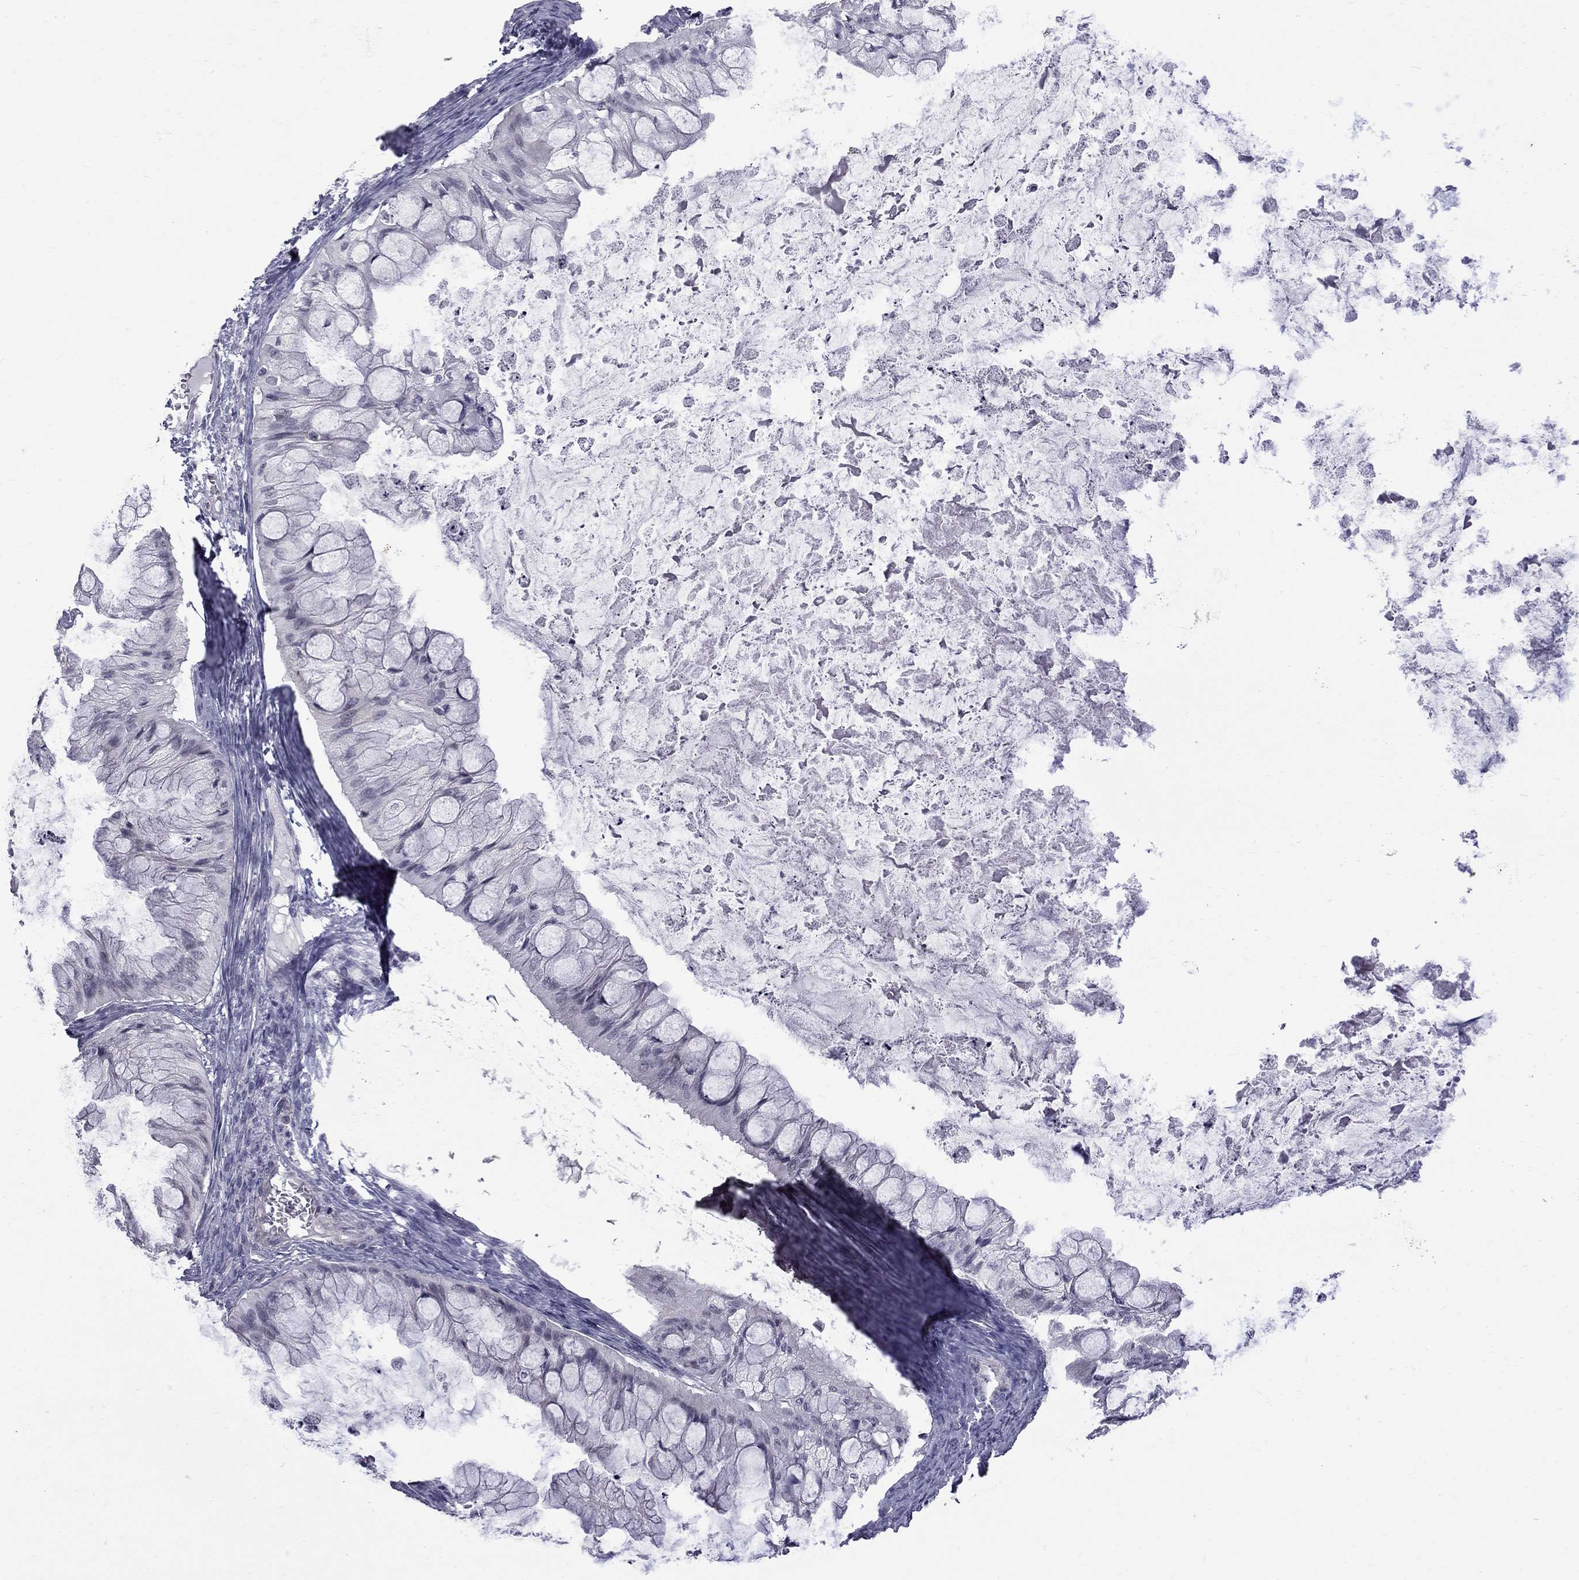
{"staining": {"intensity": "negative", "quantity": "none", "location": "none"}, "tissue": "ovarian cancer", "cell_type": "Tumor cells", "image_type": "cancer", "snomed": [{"axis": "morphology", "description": "Cystadenocarcinoma, mucinous, NOS"}, {"axis": "topography", "description": "Ovary"}], "caption": "The IHC histopathology image has no significant expression in tumor cells of ovarian cancer (mucinous cystadenocarcinoma) tissue.", "gene": "GSG1L", "patient": {"sex": "female", "age": 57}}